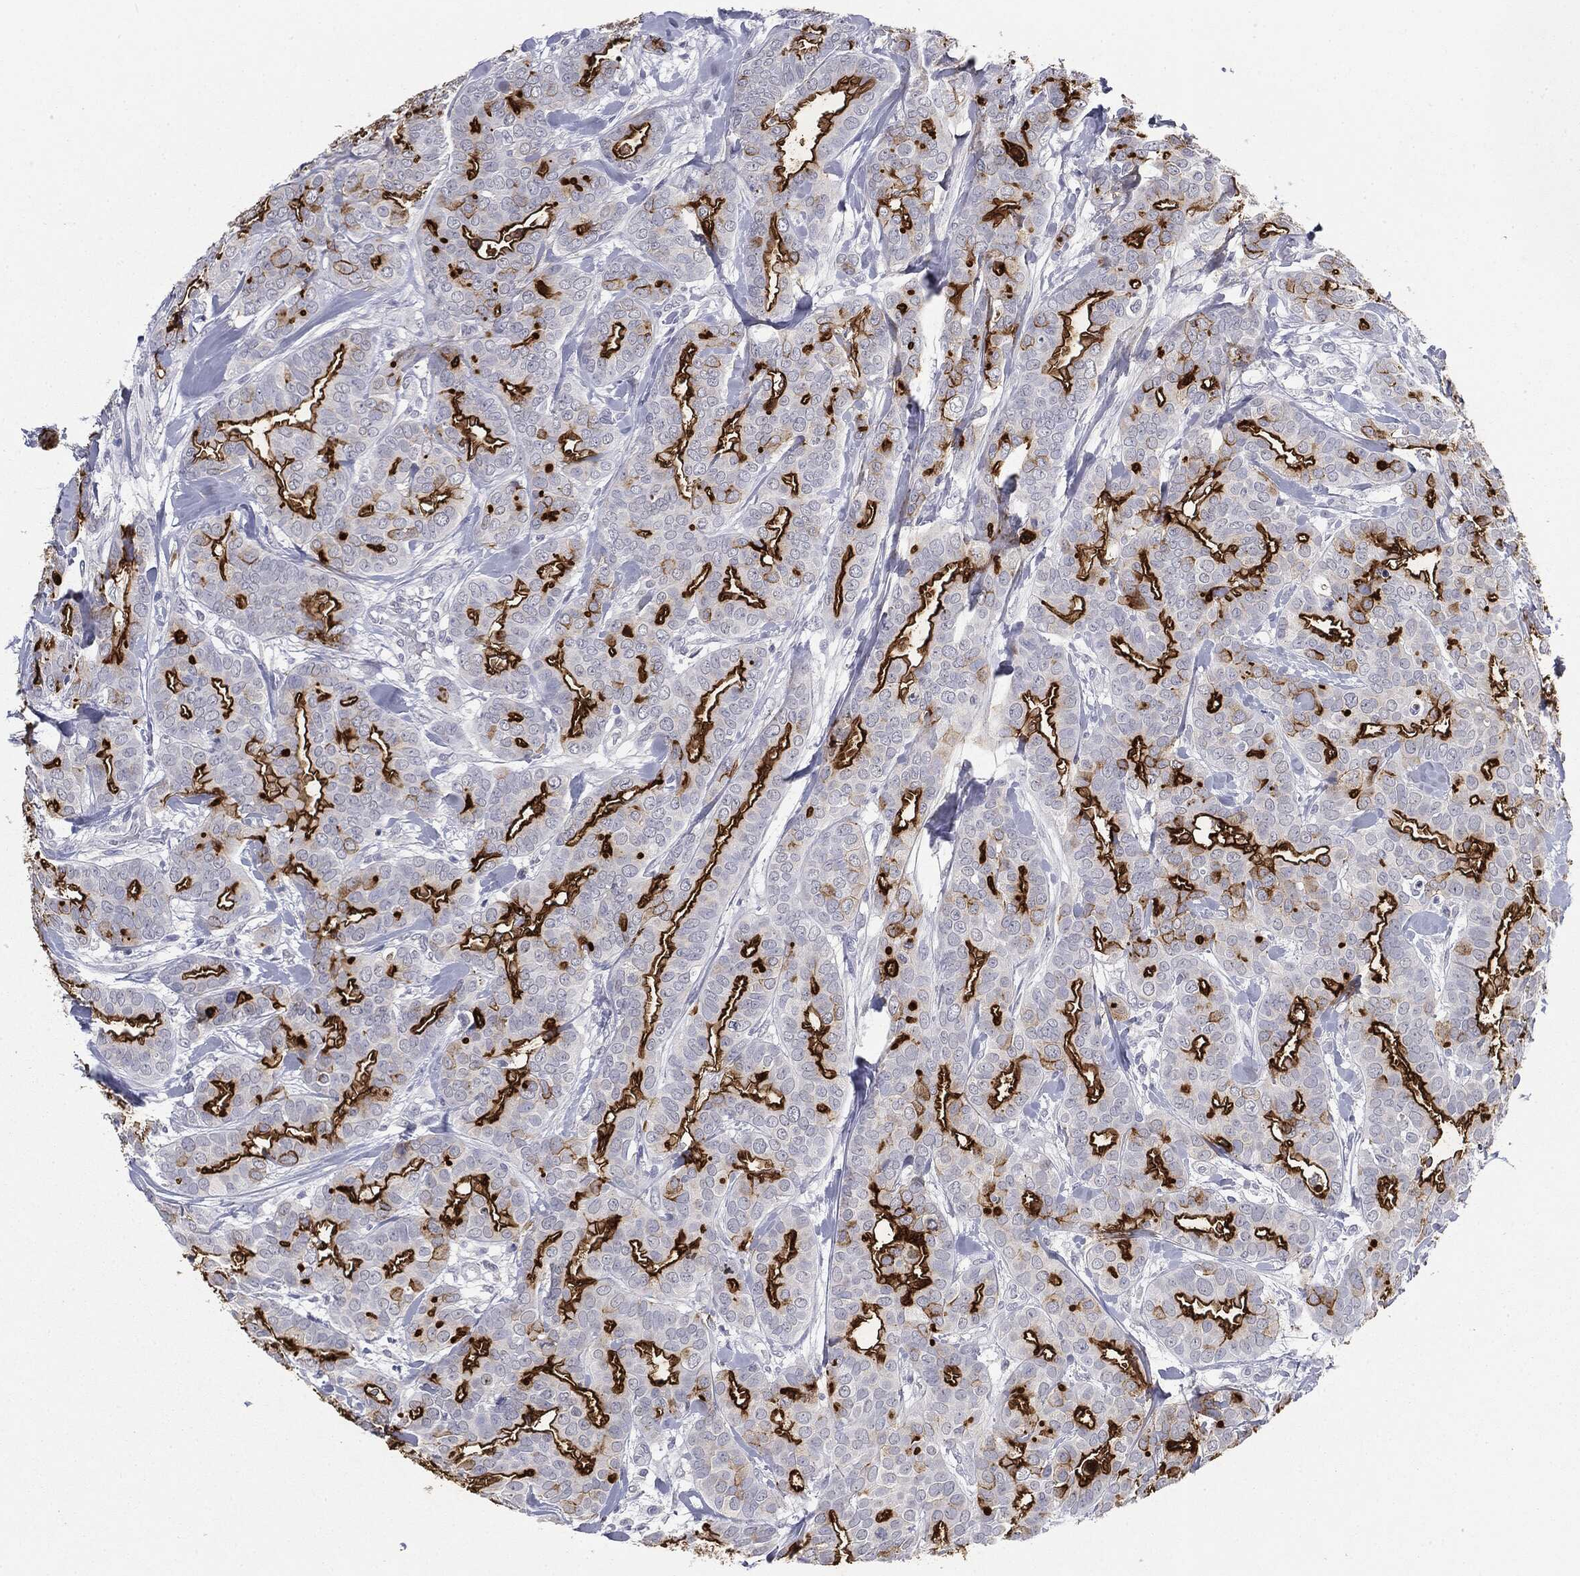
{"staining": {"intensity": "strong", "quantity": "25%-75%", "location": "cytoplasmic/membranous"}, "tissue": "breast cancer", "cell_type": "Tumor cells", "image_type": "cancer", "snomed": [{"axis": "morphology", "description": "Duct carcinoma"}, {"axis": "topography", "description": "Breast"}], "caption": "The immunohistochemical stain labels strong cytoplasmic/membranous staining in tumor cells of breast cancer tissue.", "gene": "MUC1", "patient": {"sex": "female", "age": 45}}